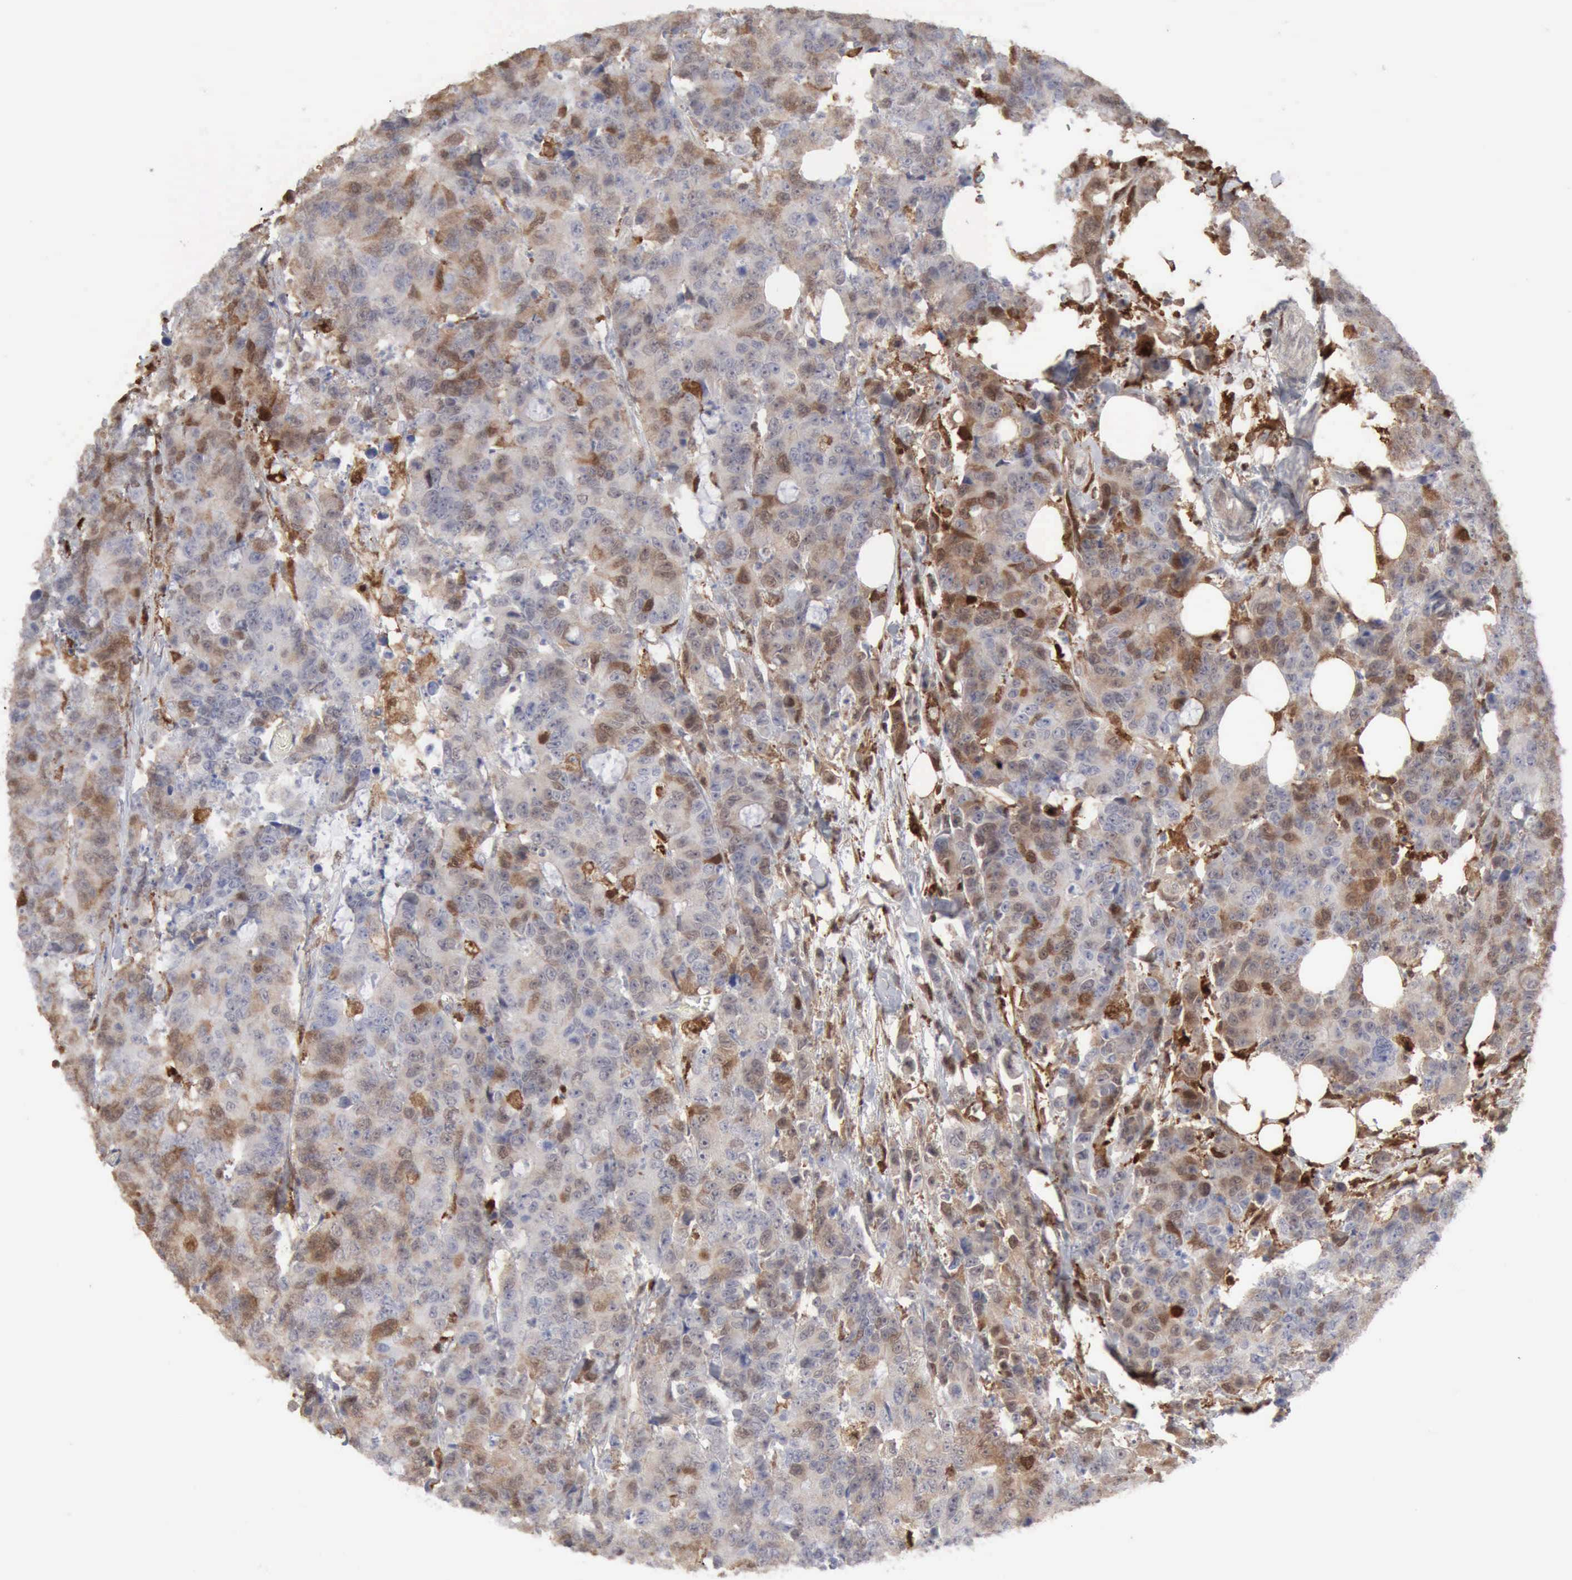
{"staining": {"intensity": "weak", "quantity": "<25%", "location": "cytoplasmic/membranous,nuclear"}, "tissue": "colorectal cancer", "cell_type": "Tumor cells", "image_type": "cancer", "snomed": [{"axis": "morphology", "description": "Adenocarcinoma, NOS"}, {"axis": "topography", "description": "Colon"}], "caption": "Immunohistochemical staining of human colorectal cancer (adenocarcinoma) reveals no significant positivity in tumor cells. (DAB (3,3'-diaminobenzidine) IHC with hematoxylin counter stain).", "gene": "STAT1", "patient": {"sex": "female", "age": 86}}